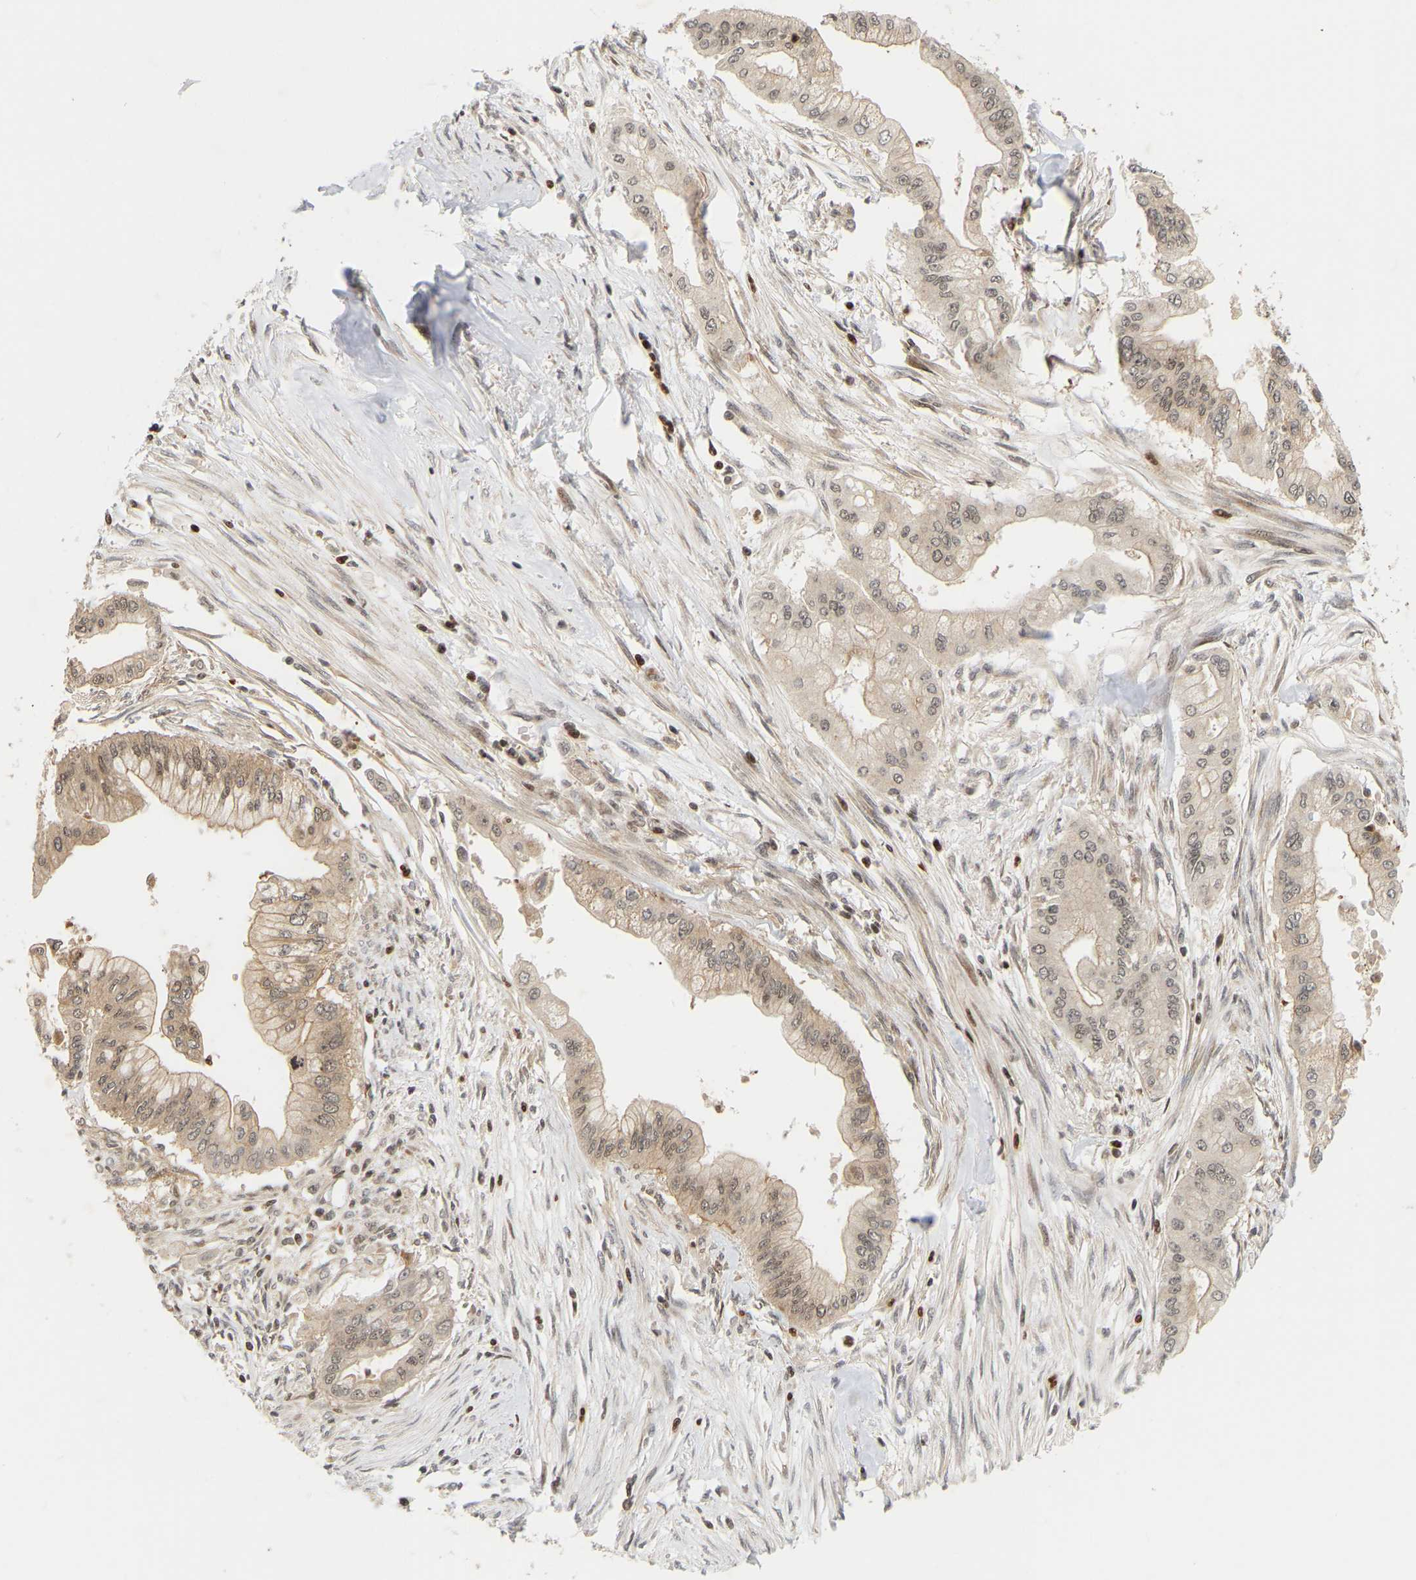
{"staining": {"intensity": "moderate", "quantity": "25%-75%", "location": "cytoplasmic/membranous"}, "tissue": "pancreatic cancer", "cell_type": "Tumor cells", "image_type": "cancer", "snomed": [{"axis": "morphology", "description": "Adenocarcinoma, NOS"}, {"axis": "topography", "description": "Pancreas"}], "caption": "Adenocarcinoma (pancreatic) tissue reveals moderate cytoplasmic/membranous positivity in approximately 25%-75% of tumor cells, visualized by immunohistochemistry. The staining was performed using DAB to visualize the protein expression in brown, while the nuclei were stained in blue with hematoxylin (Magnification: 20x).", "gene": "NFE2L2", "patient": {"sex": "male", "age": 59}}